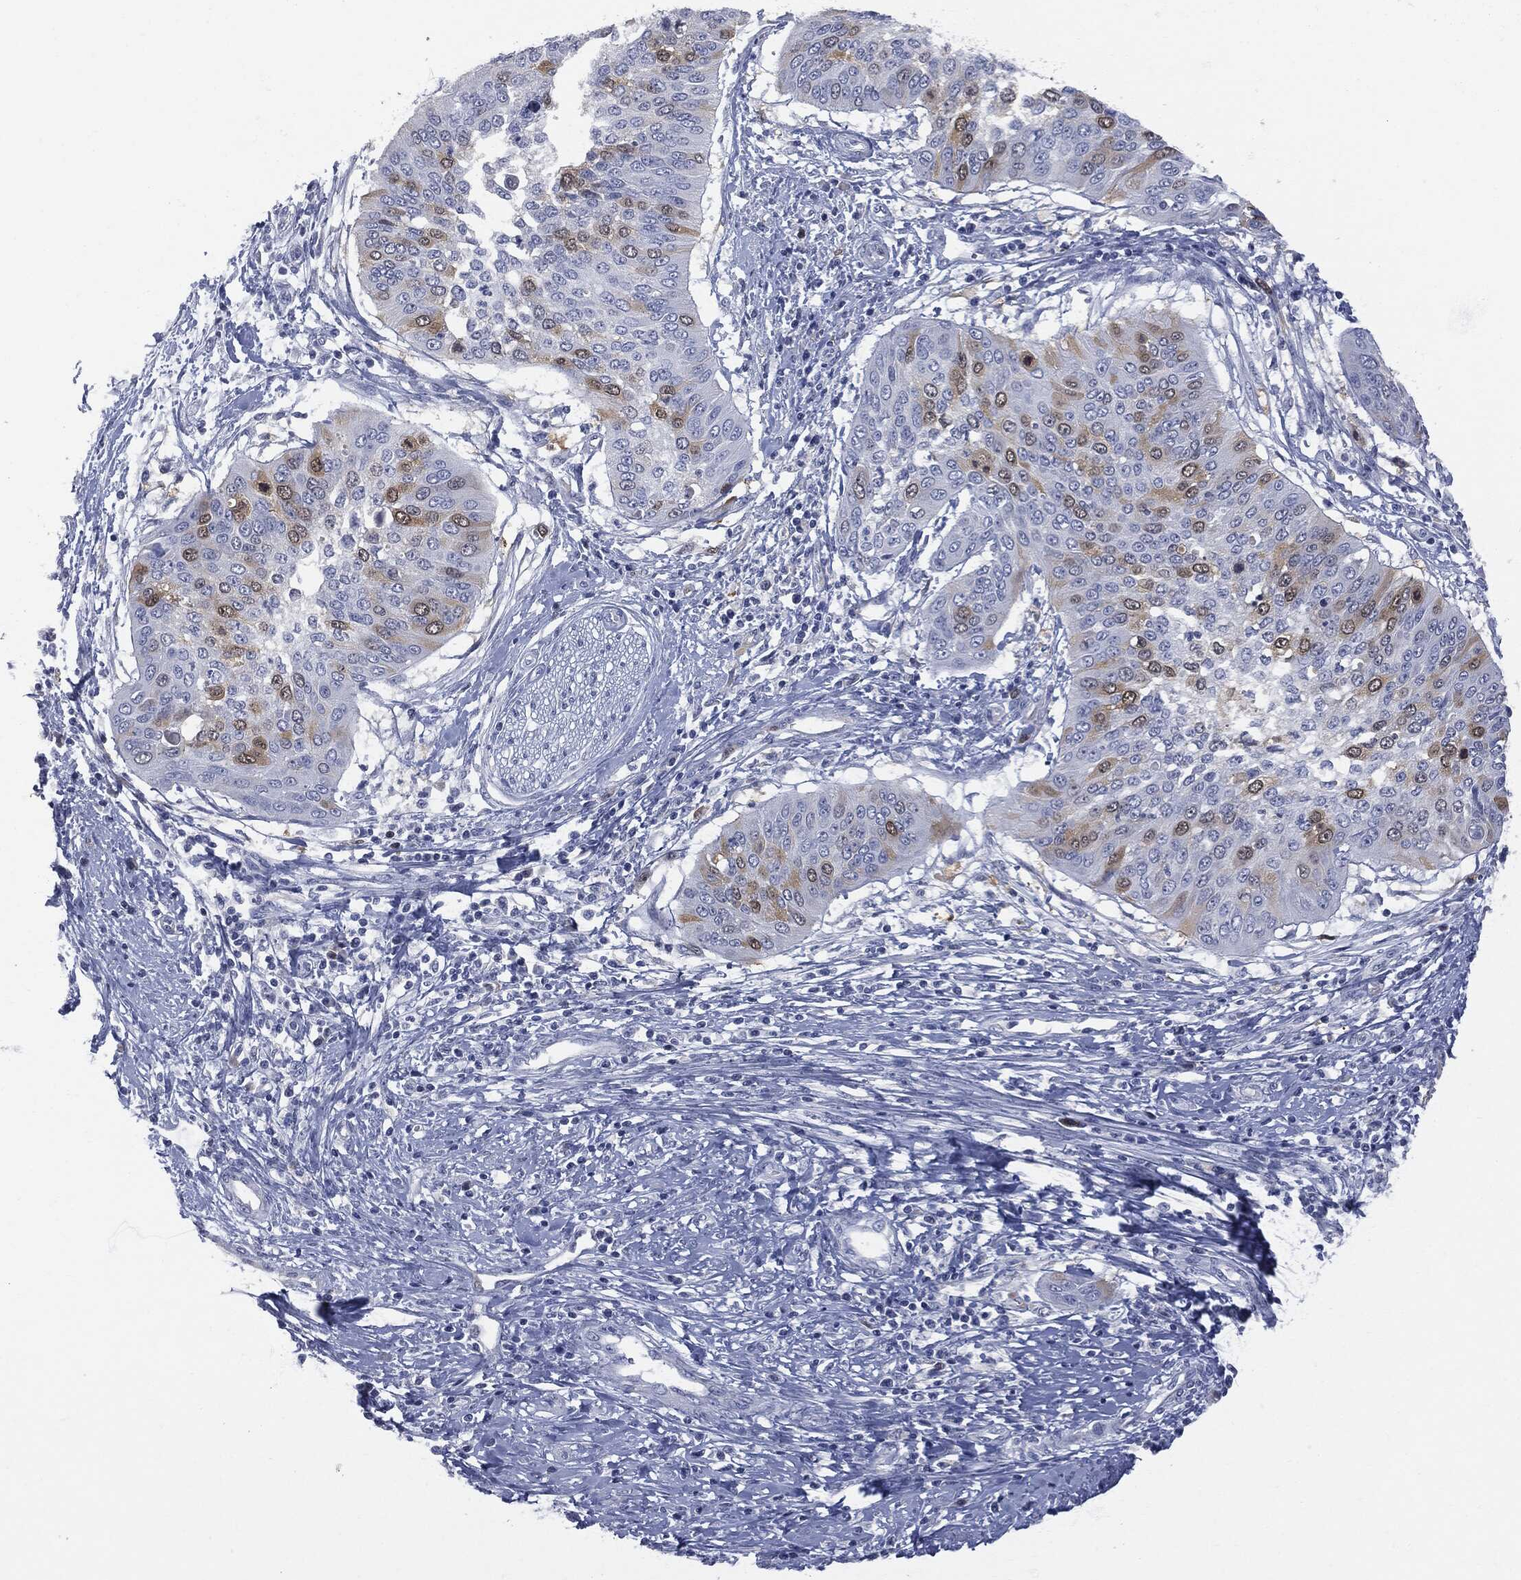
{"staining": {"intensity": "strong", "quantity": "<25%", "location": "cytoplasmic/membranous"}, "tissue": "cervical cancer", "cell_type": "Tumor cells", "image_type": "cancer", "snomed": [{"axis": "morphology", "description": "Normal tissue, NOS"}, {"axis": "morphology", "description": "Squamous cell carcinoma, NOS"}, {"axis": "topography", "description": "Cervix"}], "caption": "This image exhibits IHC staining of squamous cell carcinoma (cervical), with medium strong cytoplasmic/membranous expression in about <25% of tumor cells.", "gene": "UBE2C", "patient": {"sex": "female", "age": 39}}